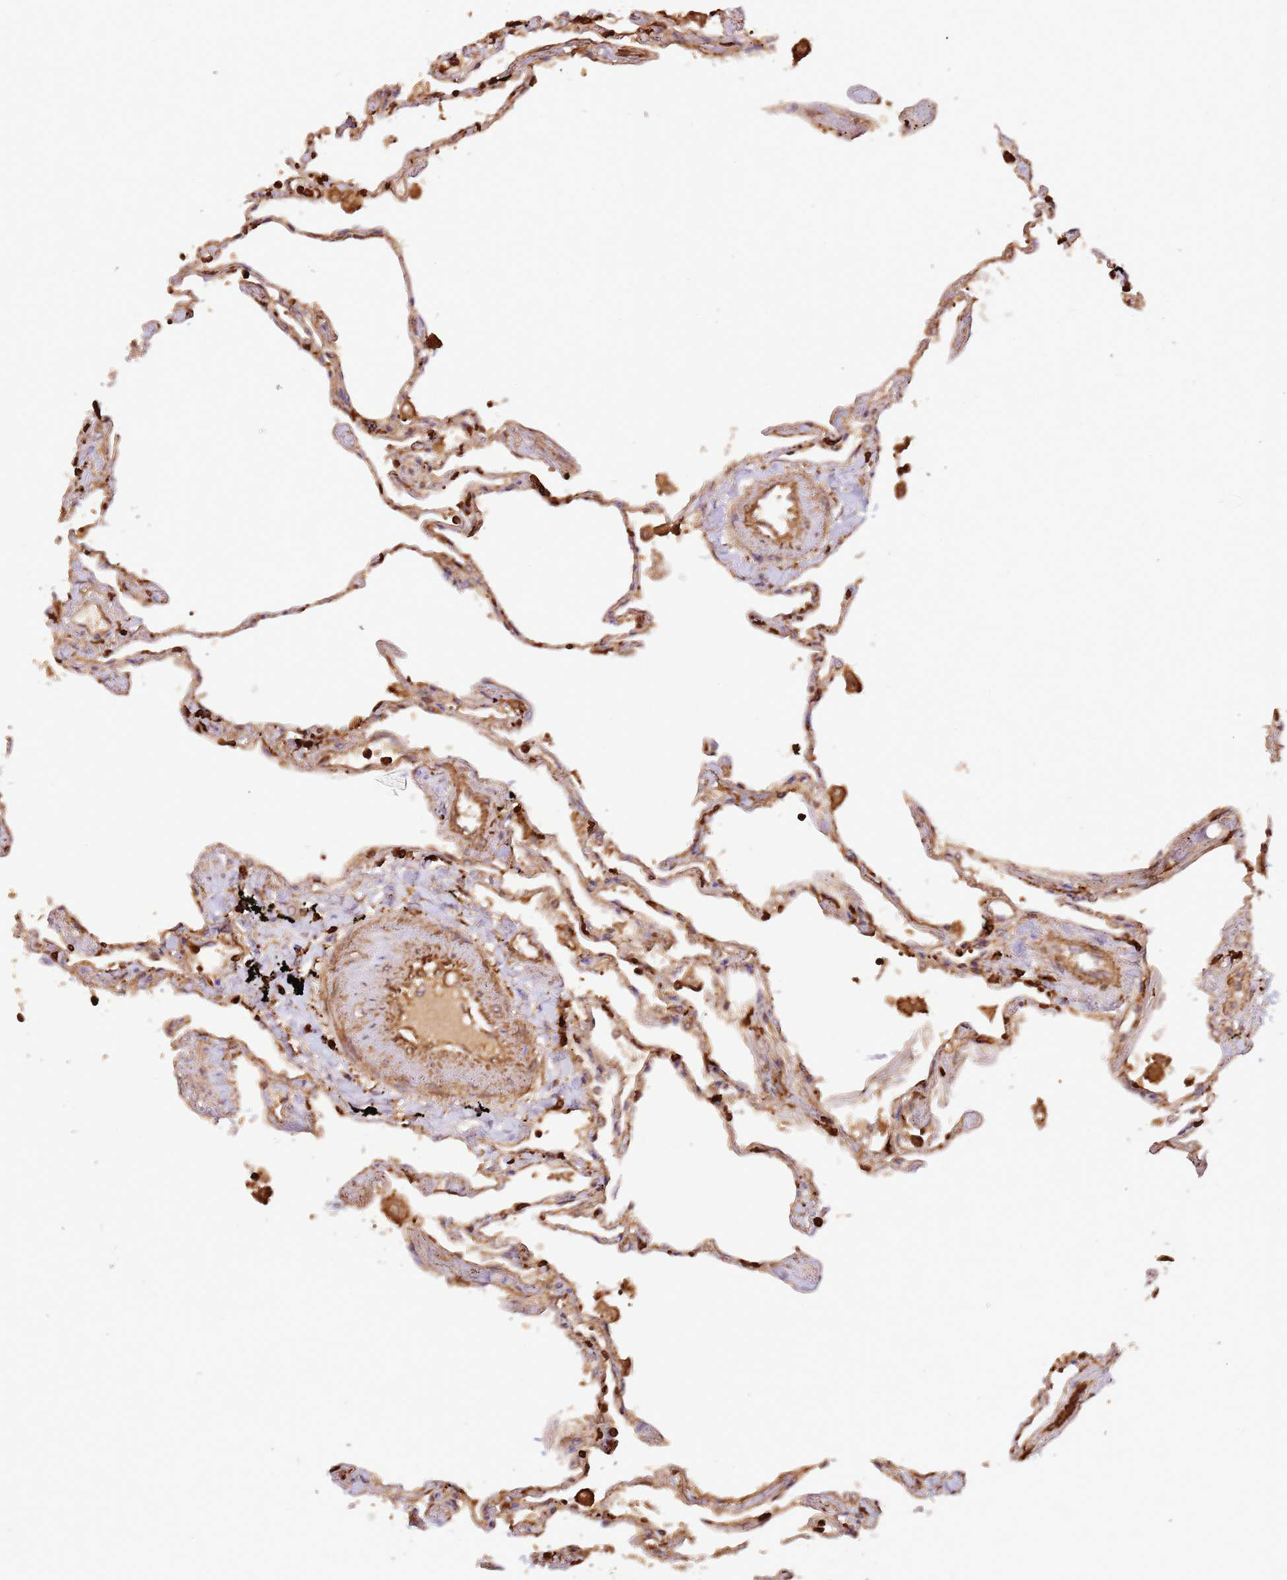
{"staining": {"intensity": "moderate", "quantity": ">75%", "location": "cytoplasmic/membranous"}, "tissue": "lung", "cell_type": "Alveolar cells", "image_type": "normal", "snomed": [{"axis": "morphology", "description": "Normal tissue, NOS"}, {"axis": "topography", "description": "Lung"}], "caption": "The image exhibits a brown stain indicating the presence of a protein in the cytoplasmic/membranous of alveolar cells in lung.", "gene": "OR6P1", "patient": {"sex": "female", "age": 67}}